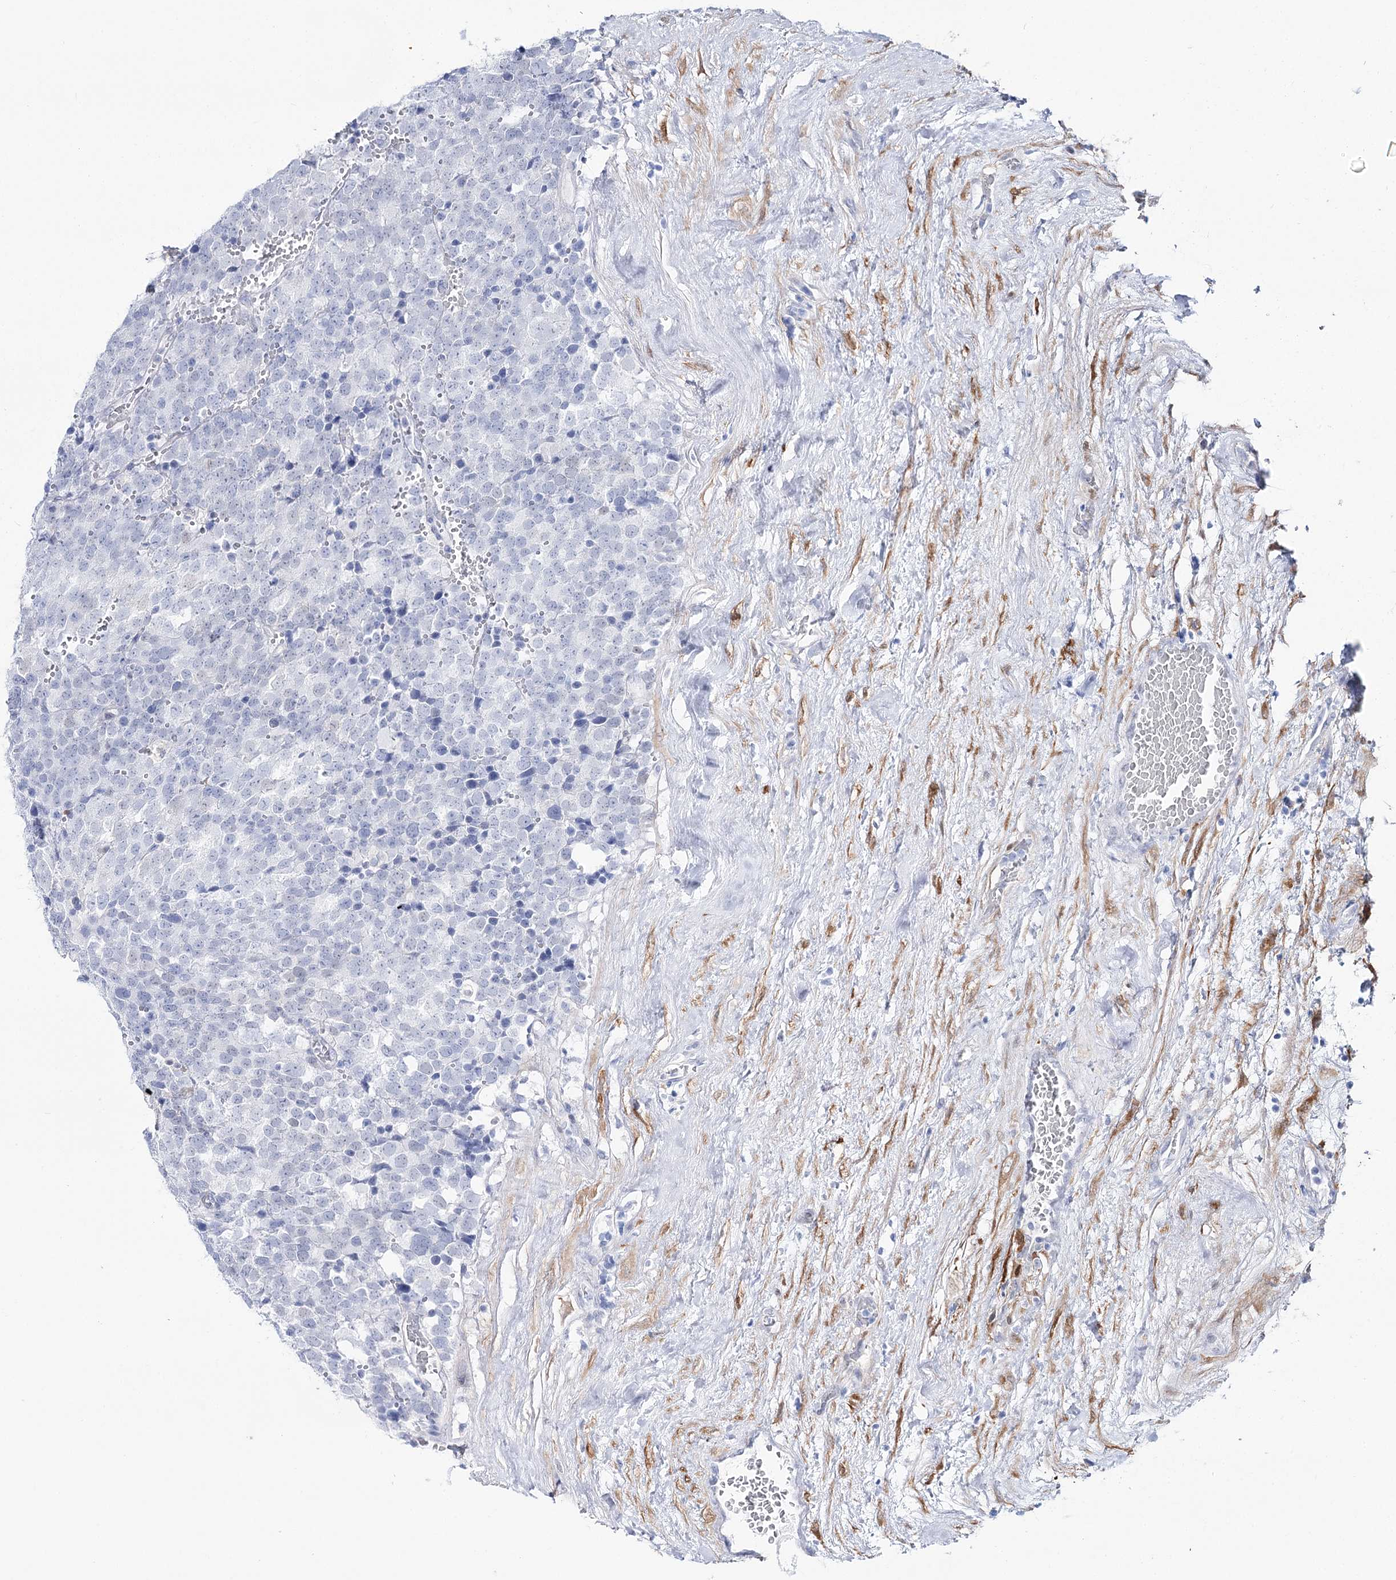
{"staining": {"intensity": "negative", "quantity": "none", "location": "none"}, "tissue": "testis cancer", "cell_type": "Tumor cells", "image_type": "cancer", "snomed": [{"axis": "morphology", "description": "Seminoma, NOS"}, {"axis": "topography", "description": "Testis"}], "caption": "High power microscopy photomicrograph of an immunohistochemistry (IHC) photomicrograph of testis cancer, revealing no significant positivity in tumor cells. (DAB IHC, high magnification).", "gene": "UGDH", "patient": {"sex": "male", "age": 71}}